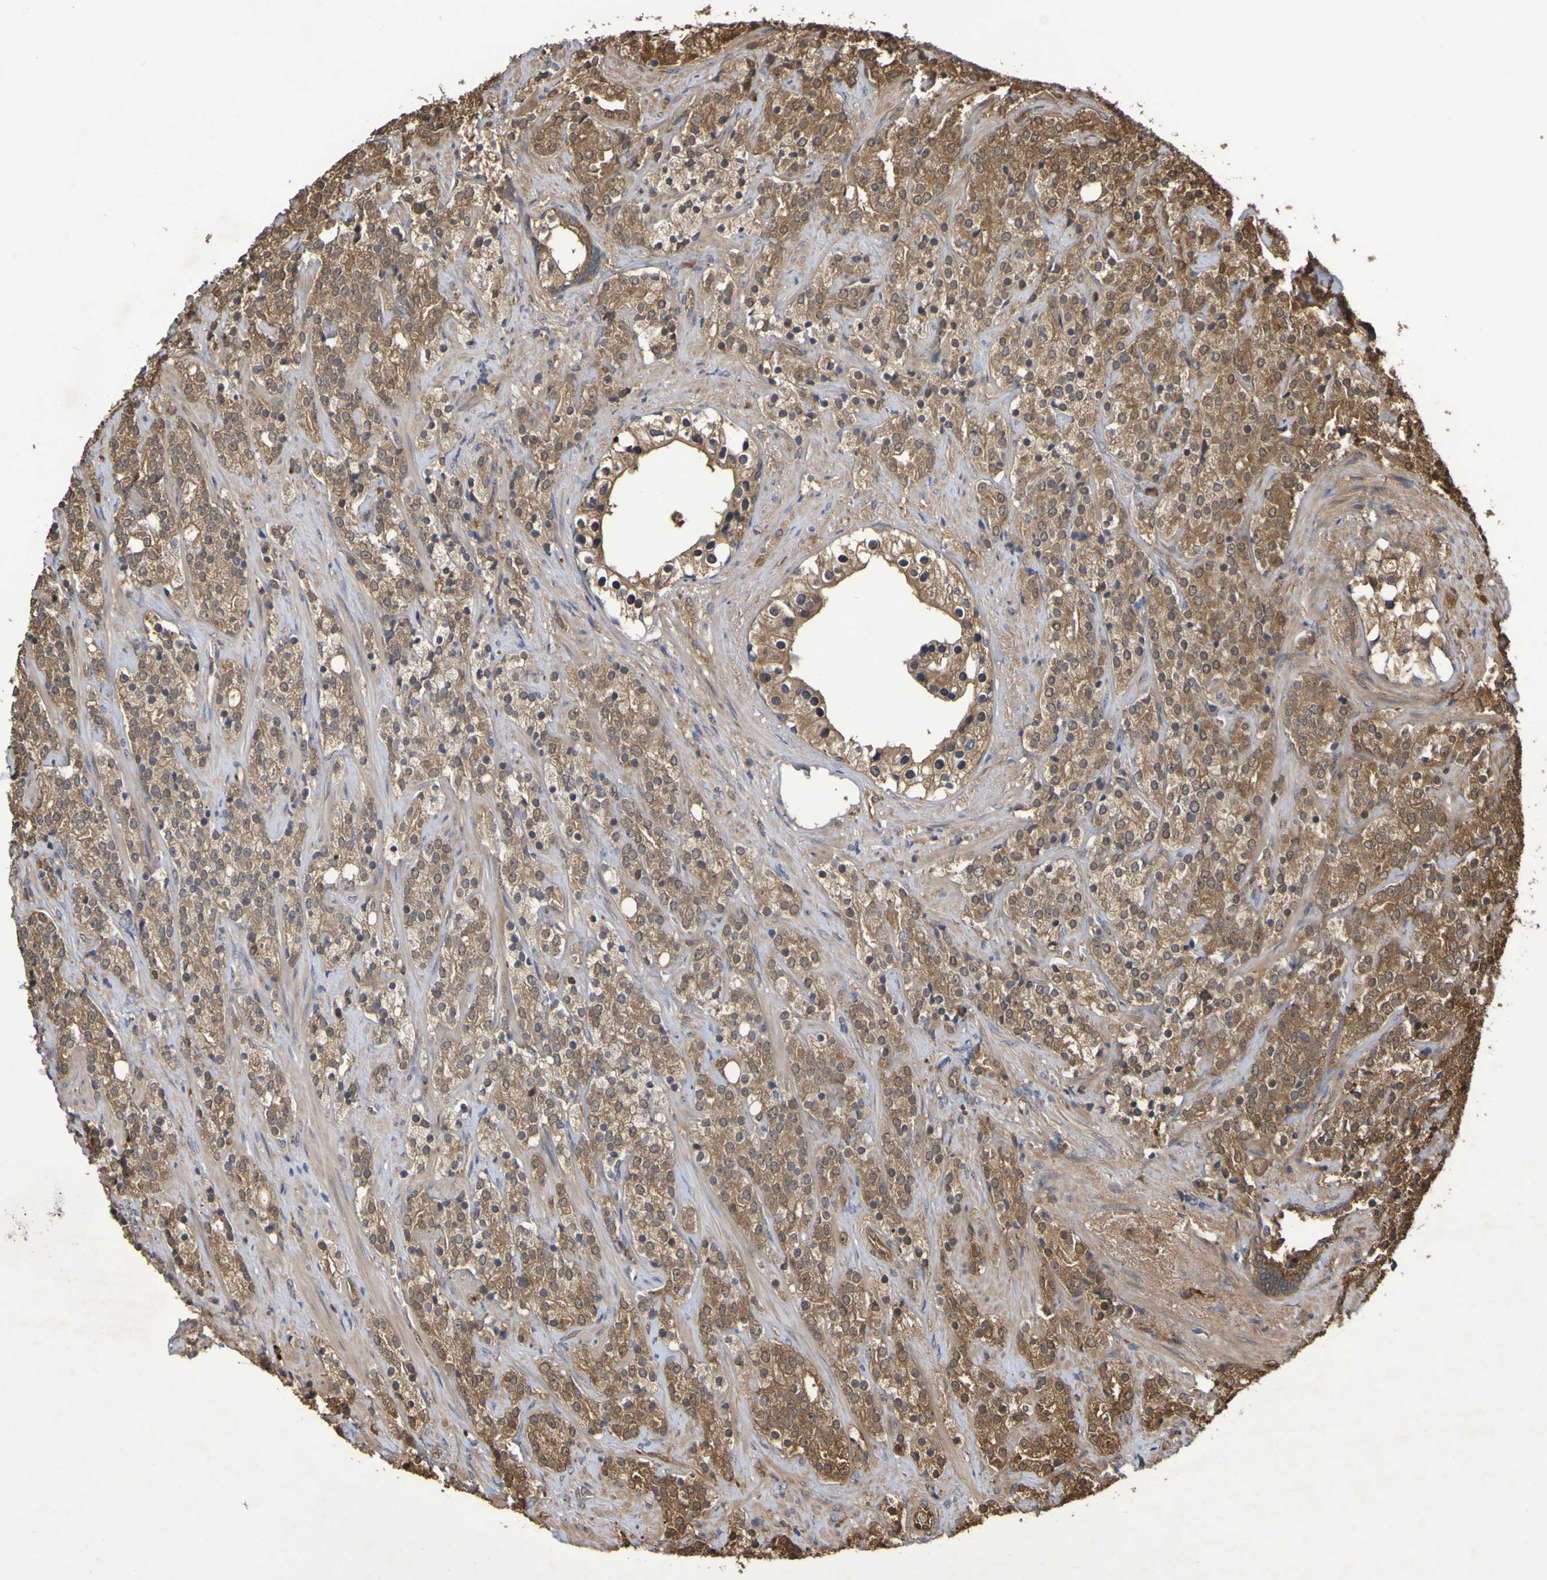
{"staining": {"intensity": "moderate", "quantity": ">75%", "location": "cytoplasmic/membranous"}, "tissue": "prostate cancer", "cell_type": "Tumor cells", "image_type": "cancer", "snomed": [{"axis": "morphology", "description": "Adenocarcinoma, High grade"}, {"axis": "topography", "description": "Prostate"}], "caption": "IHC micrograph of adenocarcinoma (high-grade) (prostate) stained for a protein (brown), which exhibits medium levels of moderate cytoplasmic/membranous expression in approximately >75% of tumor cells.", "gene": "SERPINB6", "patient": {"sex": "male", "age": 71}}